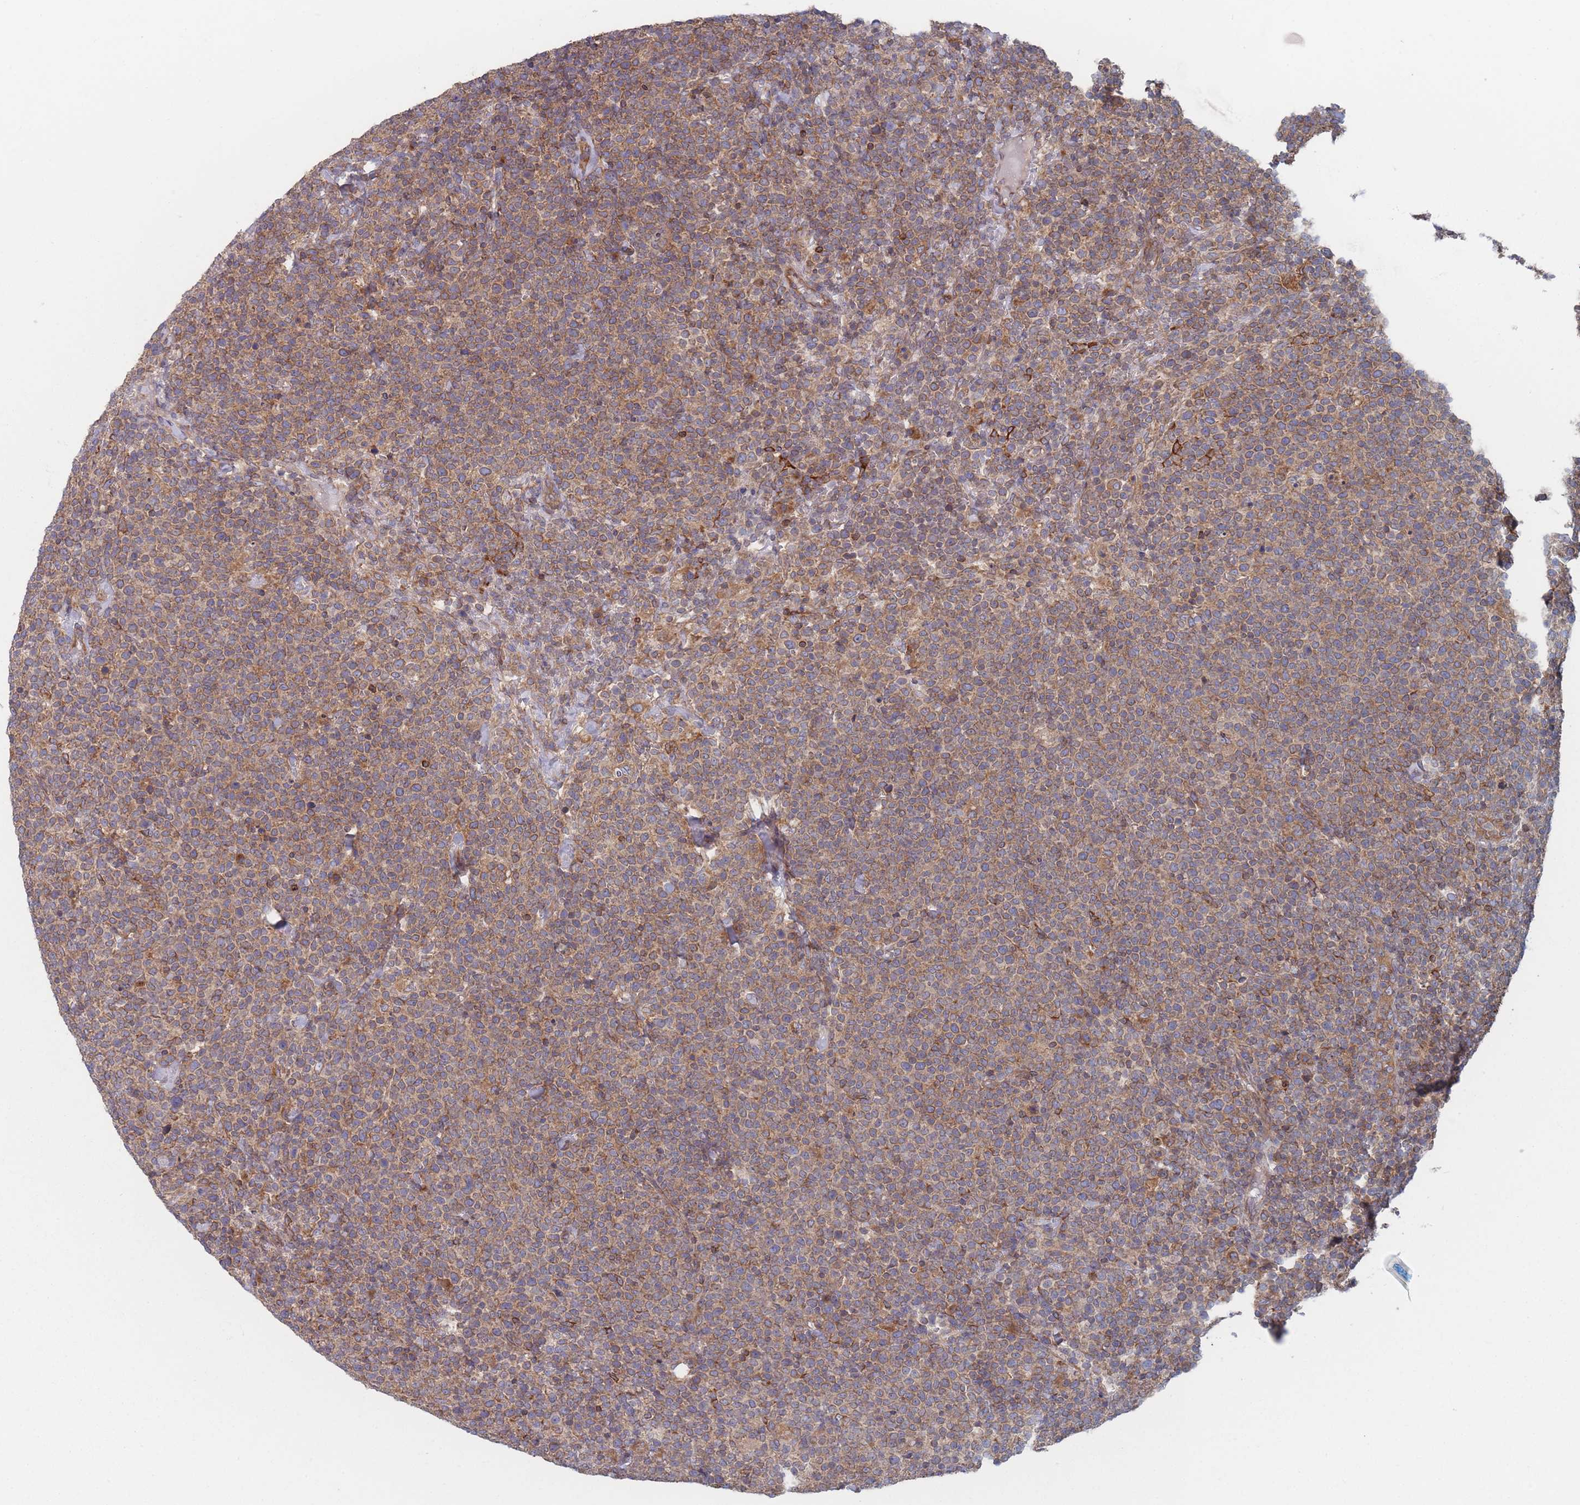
{"staining": {"intensity": "moderate", "quantity": ">75%", "location": "cytoplasmic/membranous"}, "tissue": "lymphoma", "cell_type": "Tumor cells", "image_type": "cancer", "snomed": [{"axis": "morphology", "description": "Malignant lymphoma, non-Hodgkin's type, High grade"}, {"axis": "topography", "description": "Lymph node"}], "caption": "Protein expression analysis of malignant lymphoma, non-Hodgkin's type (high-grade) reveals moderate cytoplasmic/membranous staining in approximately >75% of tumor cells.", "gene": "KDSR", "patient": {"sex": "male", "age": 61}}